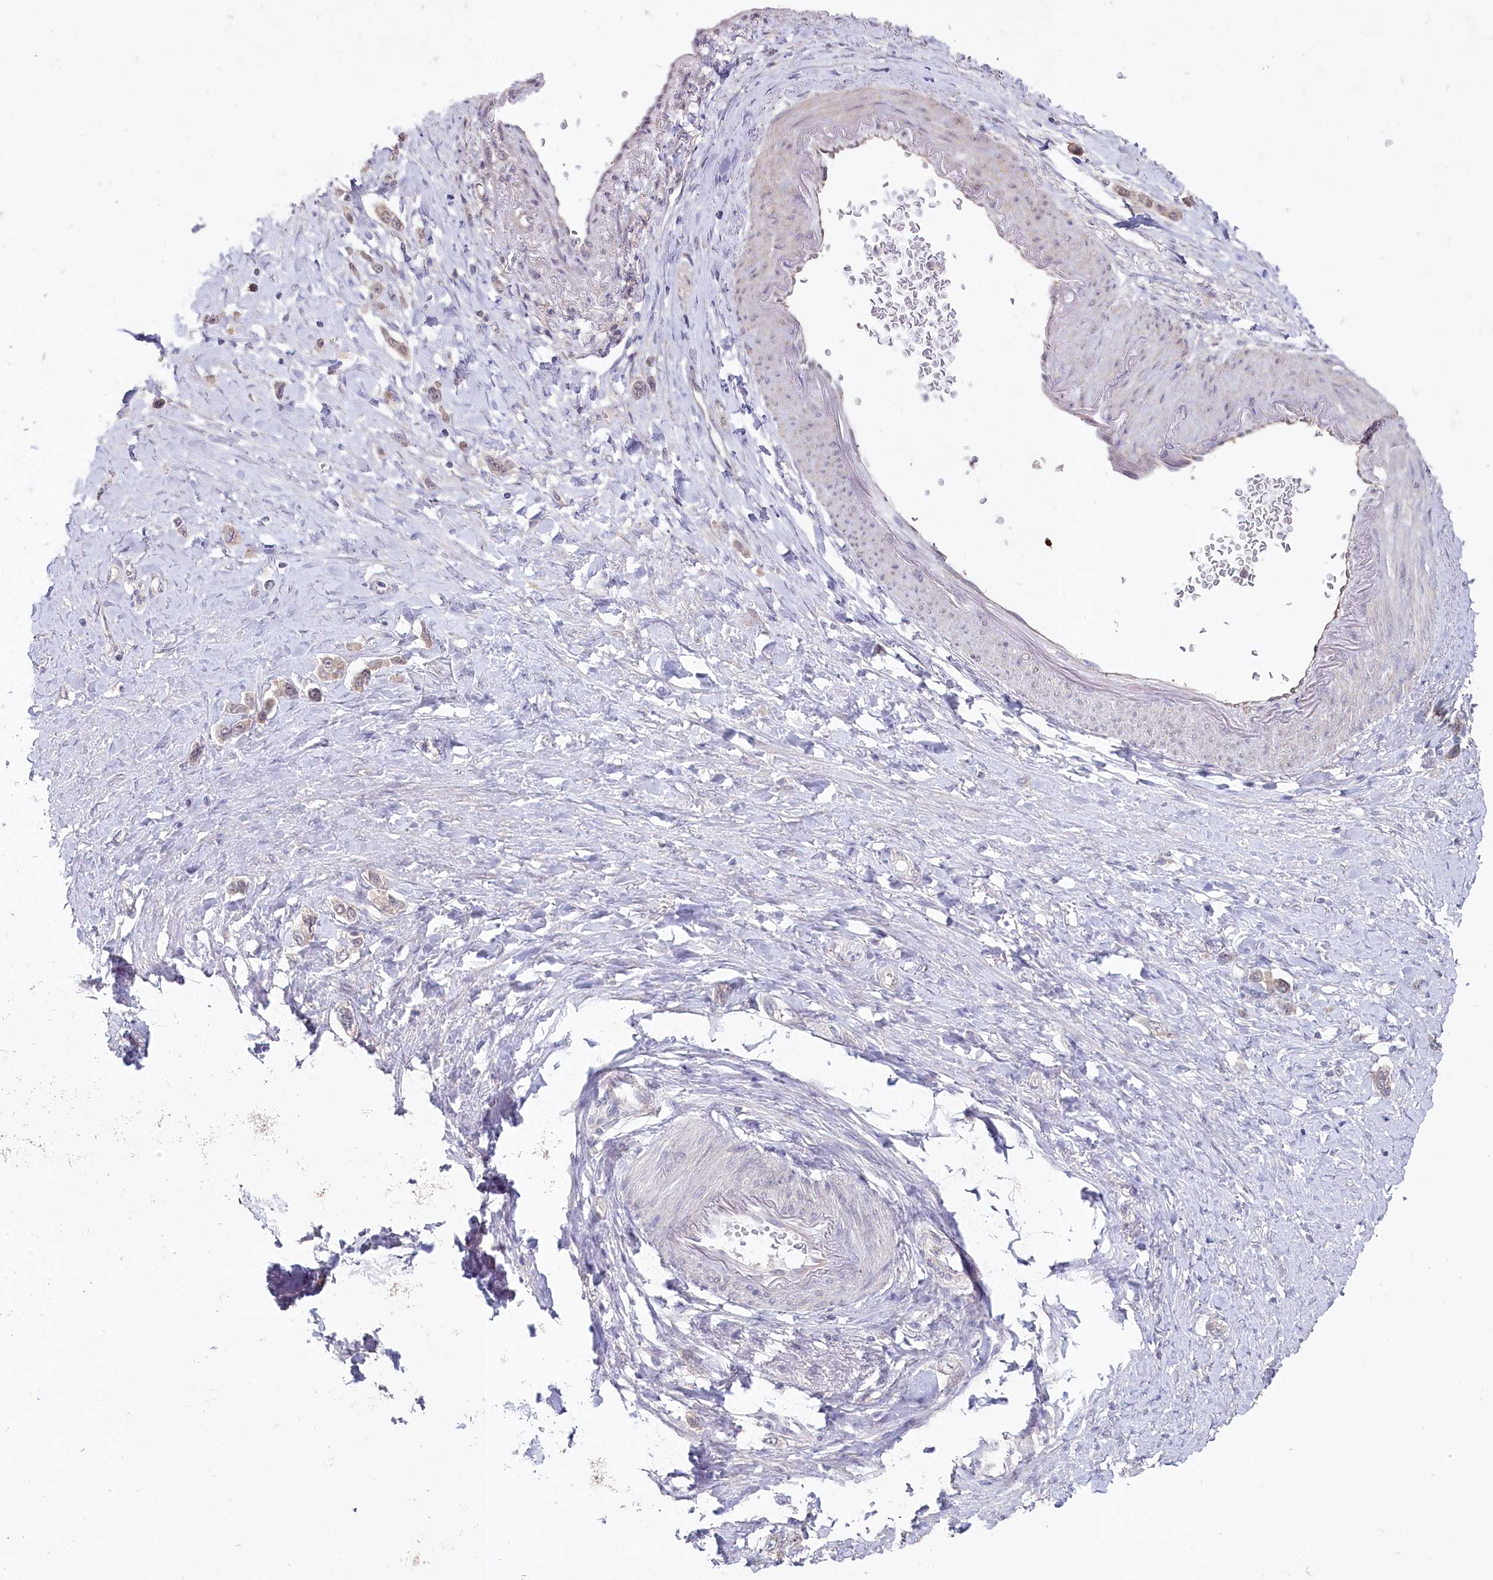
{"staining": {"intensity": "weak", "quantity": ">75%", "location": "cytoplasmic/membranous"}, "tissue": "stomach cancer", "cell_type": "Tumor cells", "image_type": "cancer", "snomed": [{"axis": "morphology", "description": "Adenocarcinoma, NOS"}, {"axis": "topography", "description": "Stomach"}], "caption": "Immunohistochemical staining of stomach cancer exhibits low levels of weak cytoplasmic/membranous protein expression in about >75% of tumor cells.", "gene": "AAMDC", "patient": {"sex": "female", "age": 65}}